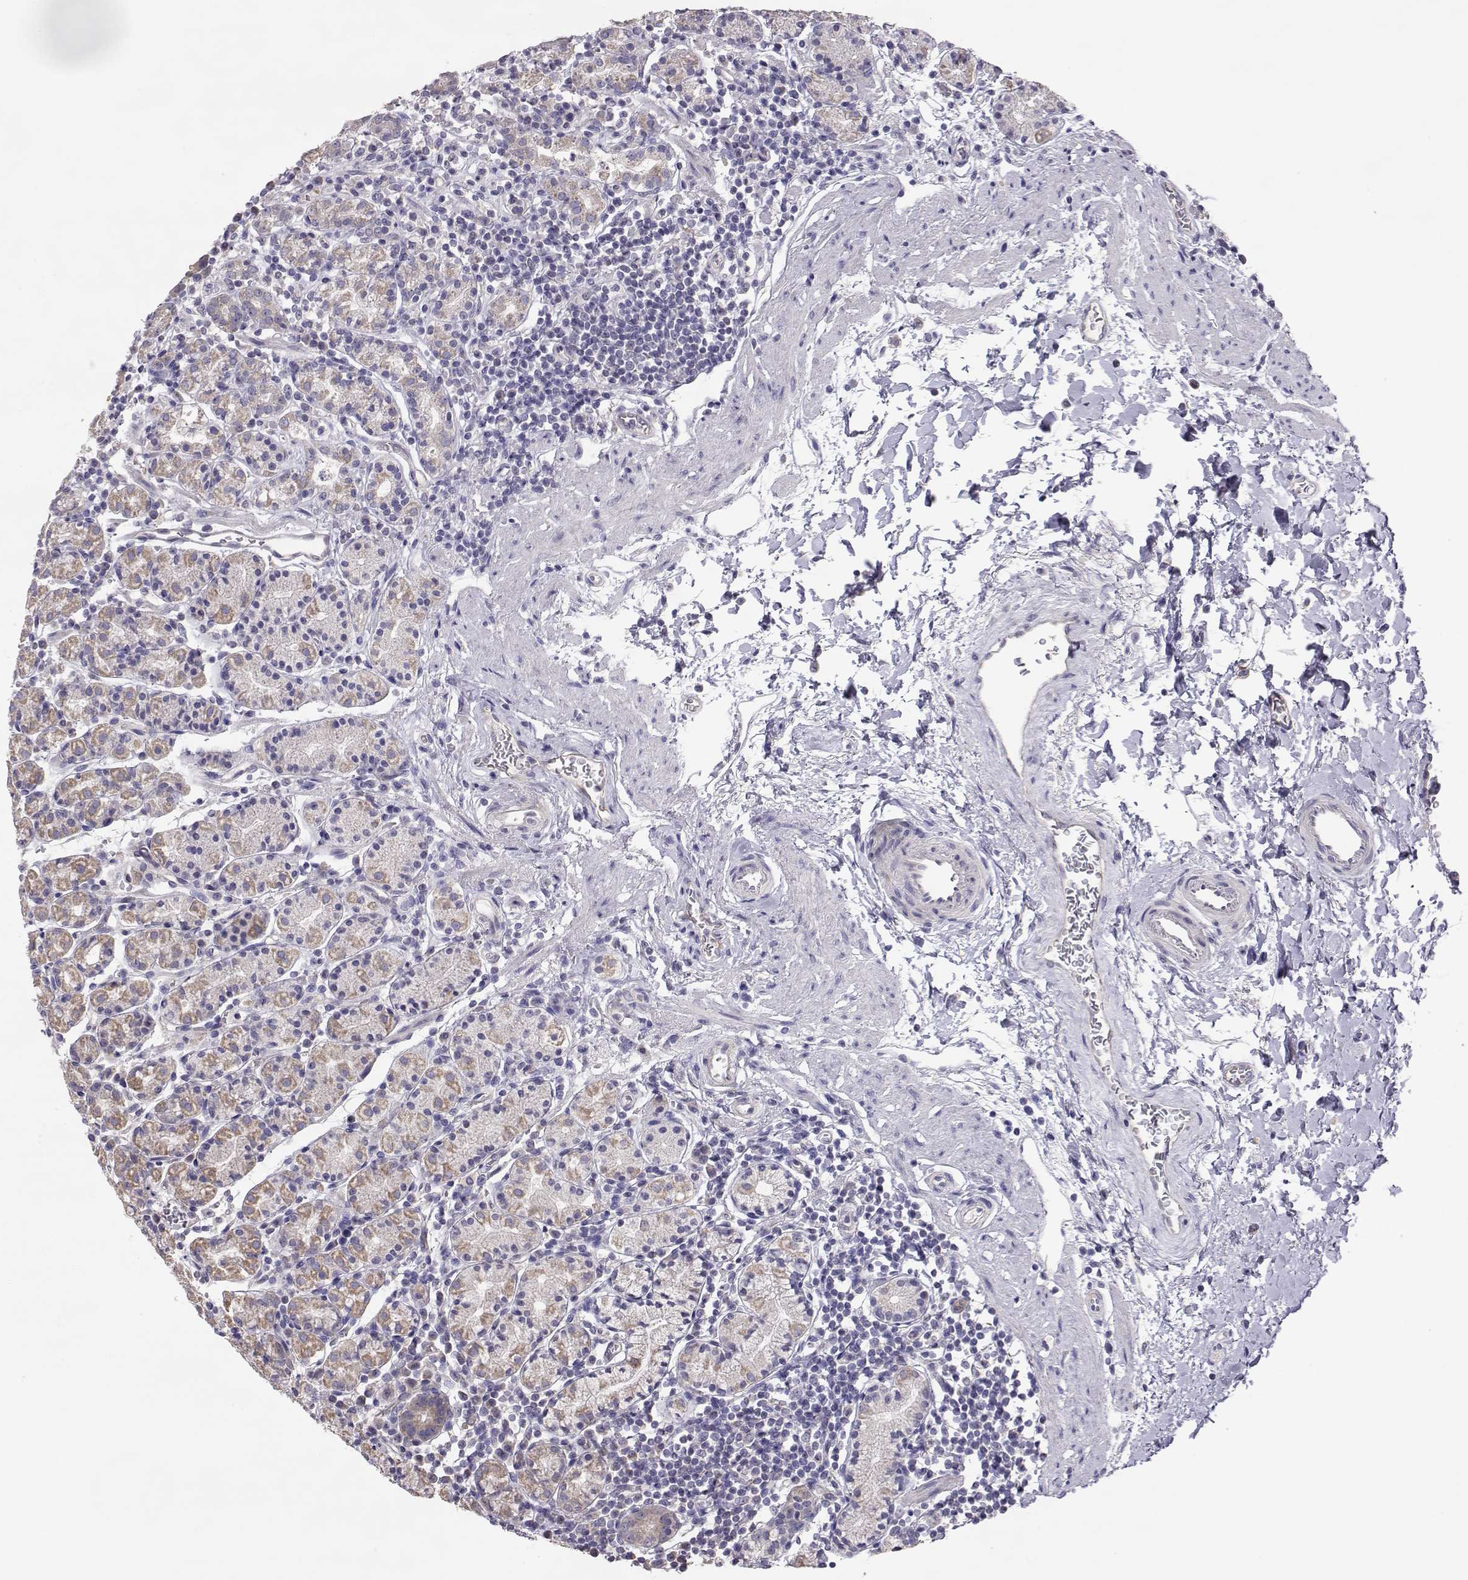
{"staining": {"intensity": "weak", "quantity": "<25%", "location": "cytoplasmic/membranous"}, "tissue": "stomach", "cell_type": "Glandular cells", "image_type": "normal", "snomed": [{"axis": "morphology", "description": "Normal tissue, NOS"}, {"axis": "topography", "description": "Stomach, upper"}, {"axis": "topography", "description": "Stomach"}], "caption": "IHC of unremarkable stomach shows no expression in glandular cells. Brightfield microscopy of IHC stained with DAB (brown) and hematoxylin (blue), captured at high magnification.", "gene": "NCAM2", "patient": {"sex": "male", "age": 62}}